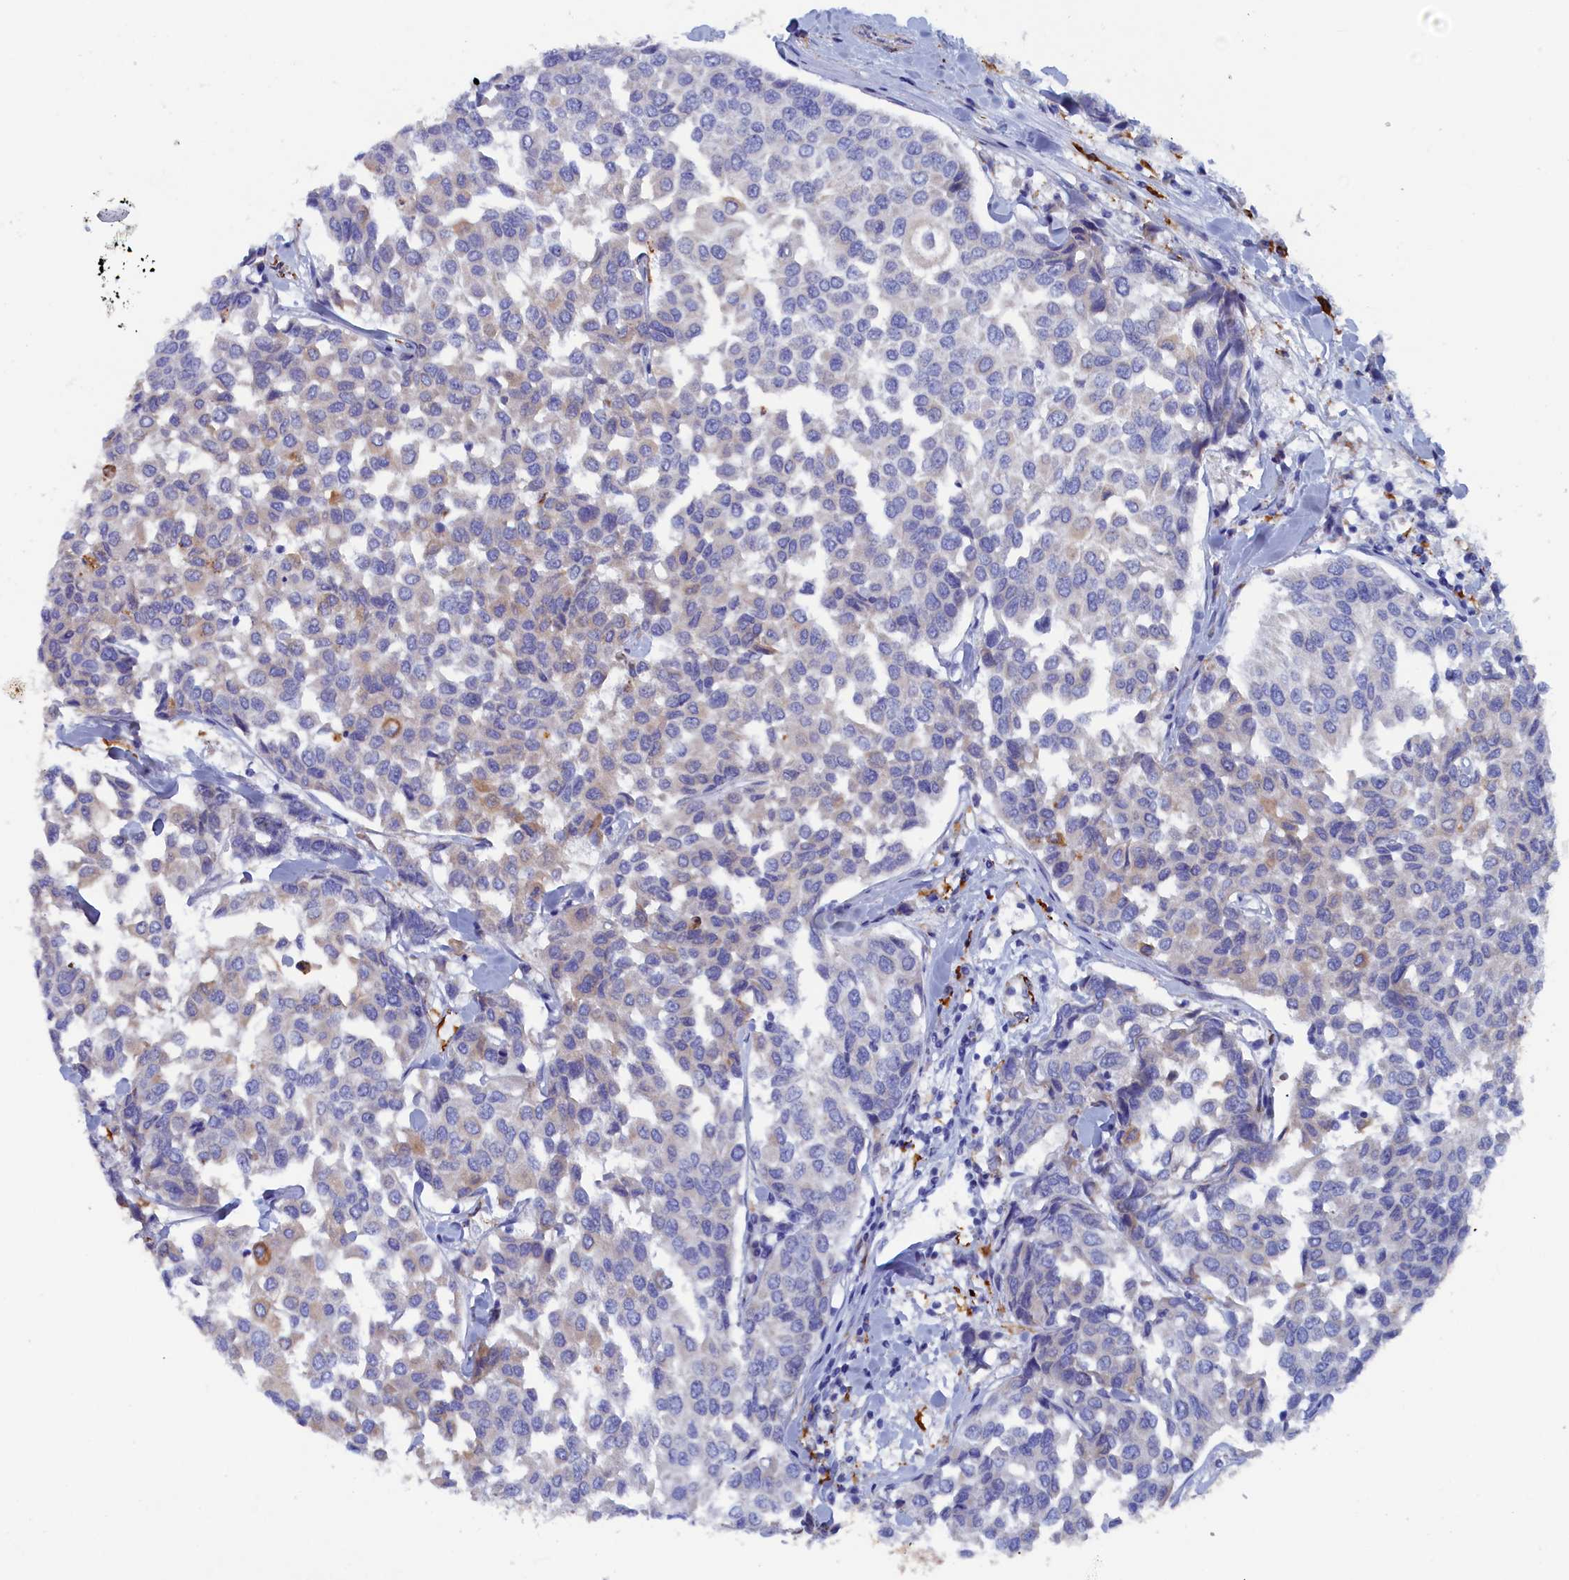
{"staining": {"intensity": "weak", "quantity": "<25%", "location": "cytoplasmic/membranous"}, "tissue": "breast cancer", "cell_type": "Tumor cells", "image_type": "cancer", "snomed": [{"axis": "morphology", "description": "Duct carcinoma"}, {"axis": "topography", "description": "Breast"}], "caption": "The histopathology image shows no significant staining in tumor cells of breast invasive ductal carcinoma.", "gene": "COG7", "patient": {"sex": "female", "age": 55}}